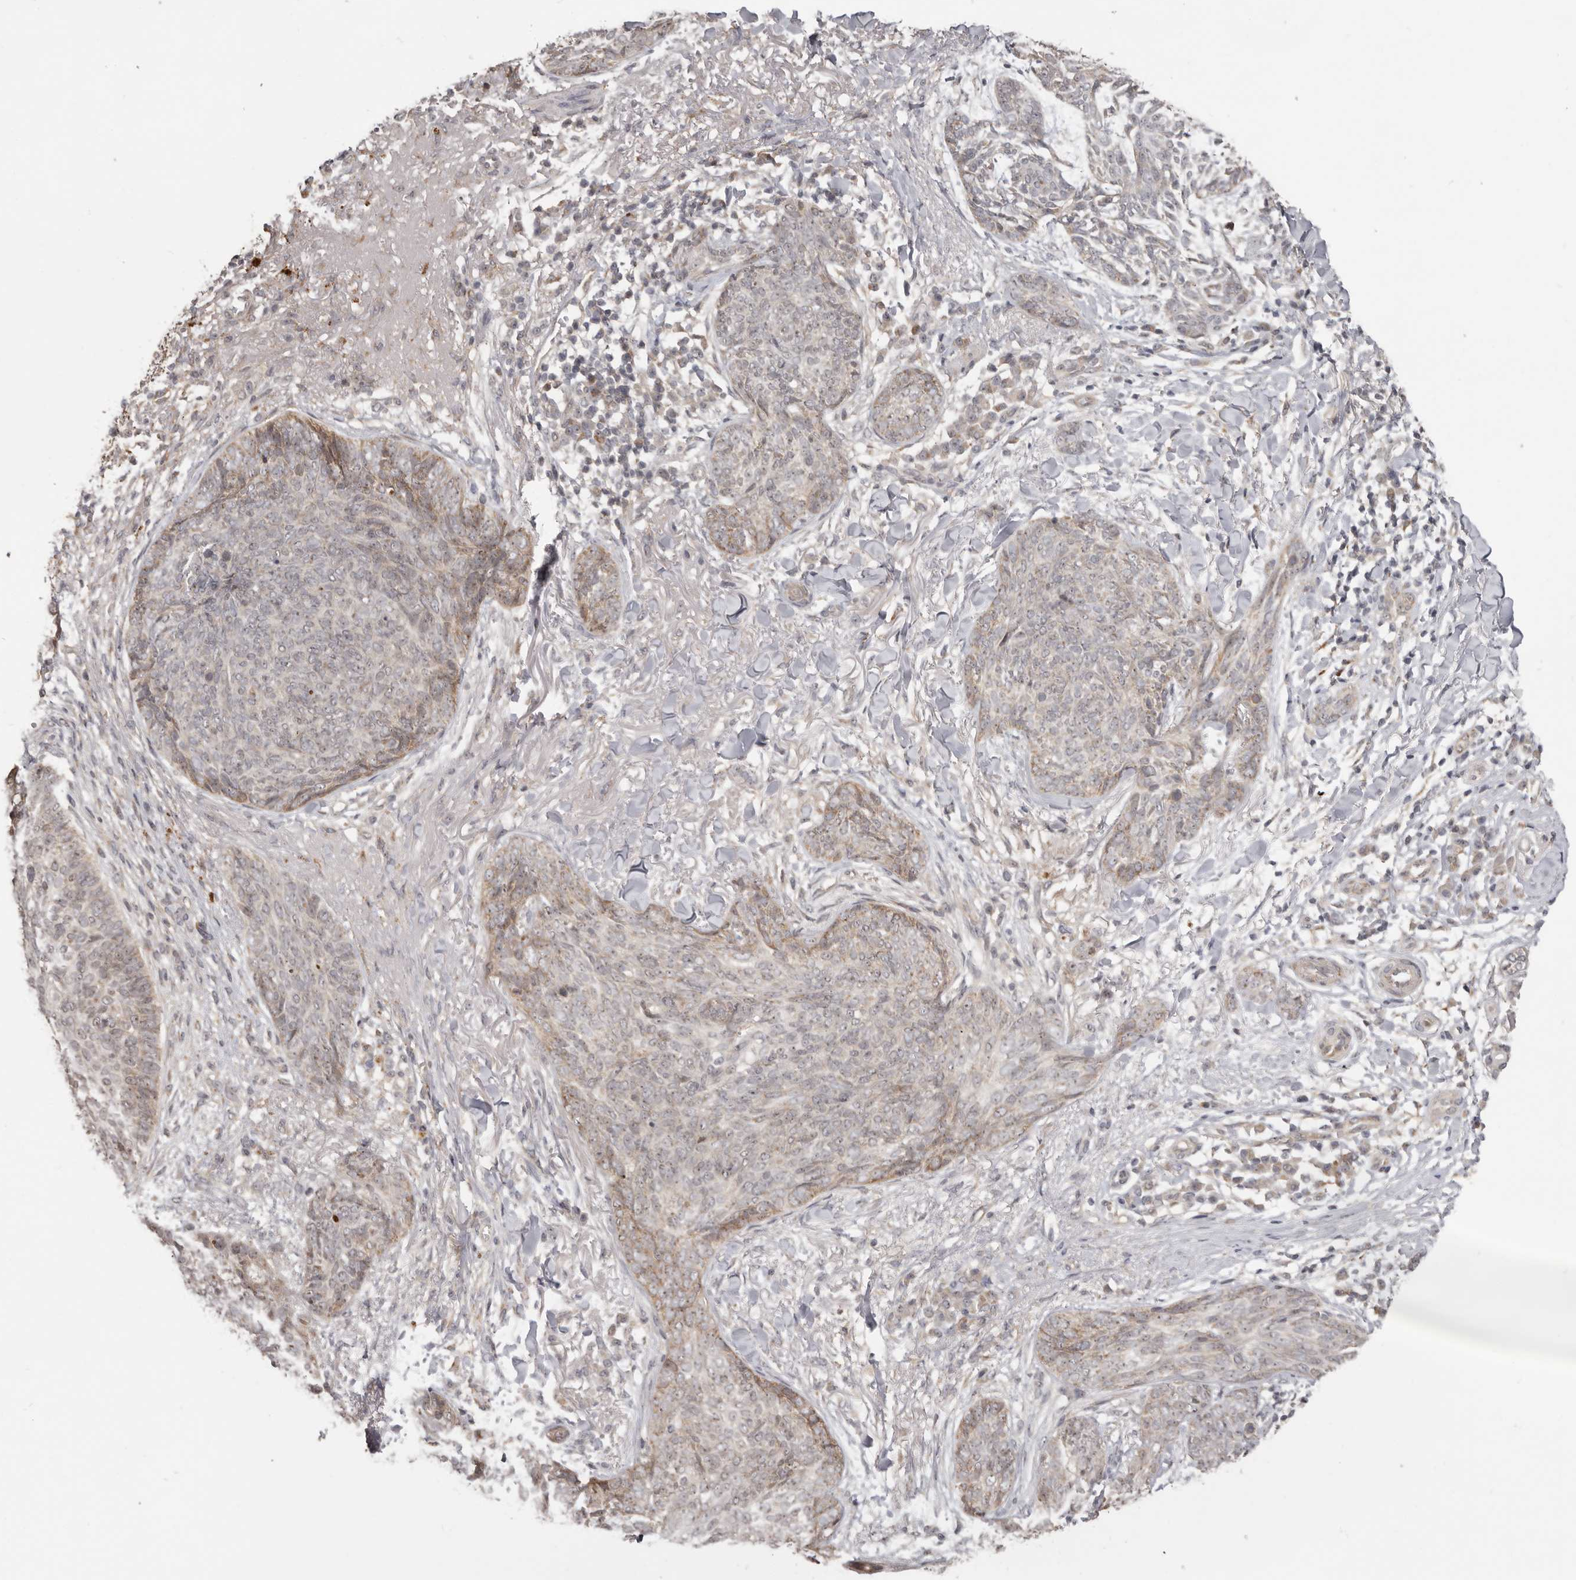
{"staining": {"intensity": "weak", "quantity": "25%-75%", "location": "cytoplasmic/membranous"}, "tissue": "skin cancer", "cell_type": "Tumor cells", "image_type": "cancer", "snomed": [{"axis": "morphology", "description": "Basal cell carcinoma"}, {"axis": "topography", "description": "Skin"}], "caption": "Basal cell carcinoma (skin) stained with a protein marker shows weak staining in tumor cells.", "gene": "BAD", "patient": {"sex": "male", "age": 85}}